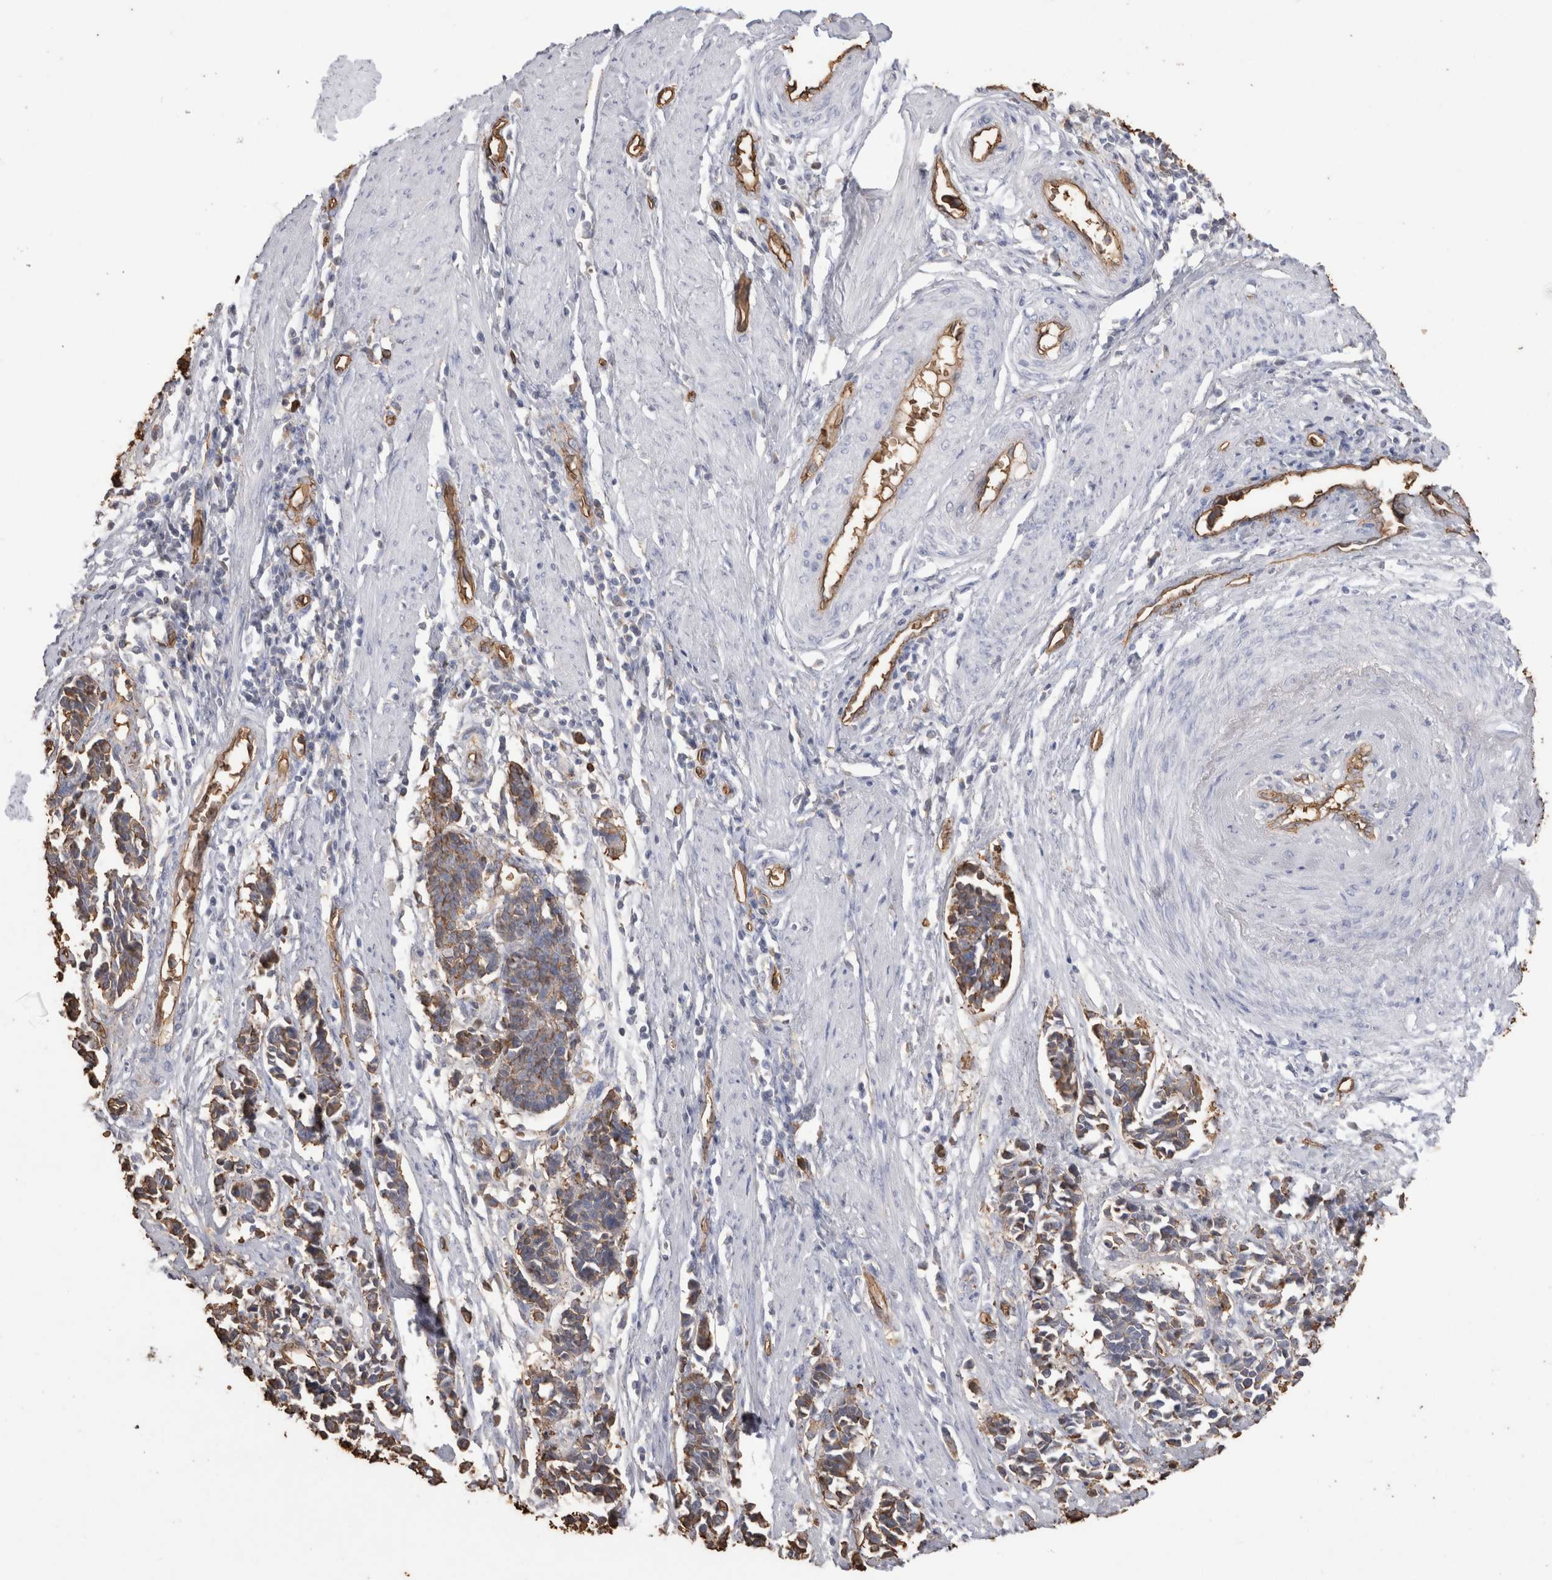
{"staining": {"intensity": "weak", "quantity": "25%-75%", "location": "cytoplasmic/membranous"}, "tissue": "cervical cancer", "cell_type": "Tumor cells", "image_type": "cancer", "snomed": [{"axis": "morphology", "description": "Normal tissue, NOS"}, {"axis": "morphology", "description": "Squamous cell carcinoma, NOS"}, {"axis": "topography", "description": "Cervix"}], "caption": "A high-resolution histopathology image shows IHC staining of cervical squamous cell carcinoma, which shows weak cytoplasmic/membranous positivity in about 25%-75% of tumor cells.", "gene": "IL17RC", "patient": {"sex": "female", "age": 35}}